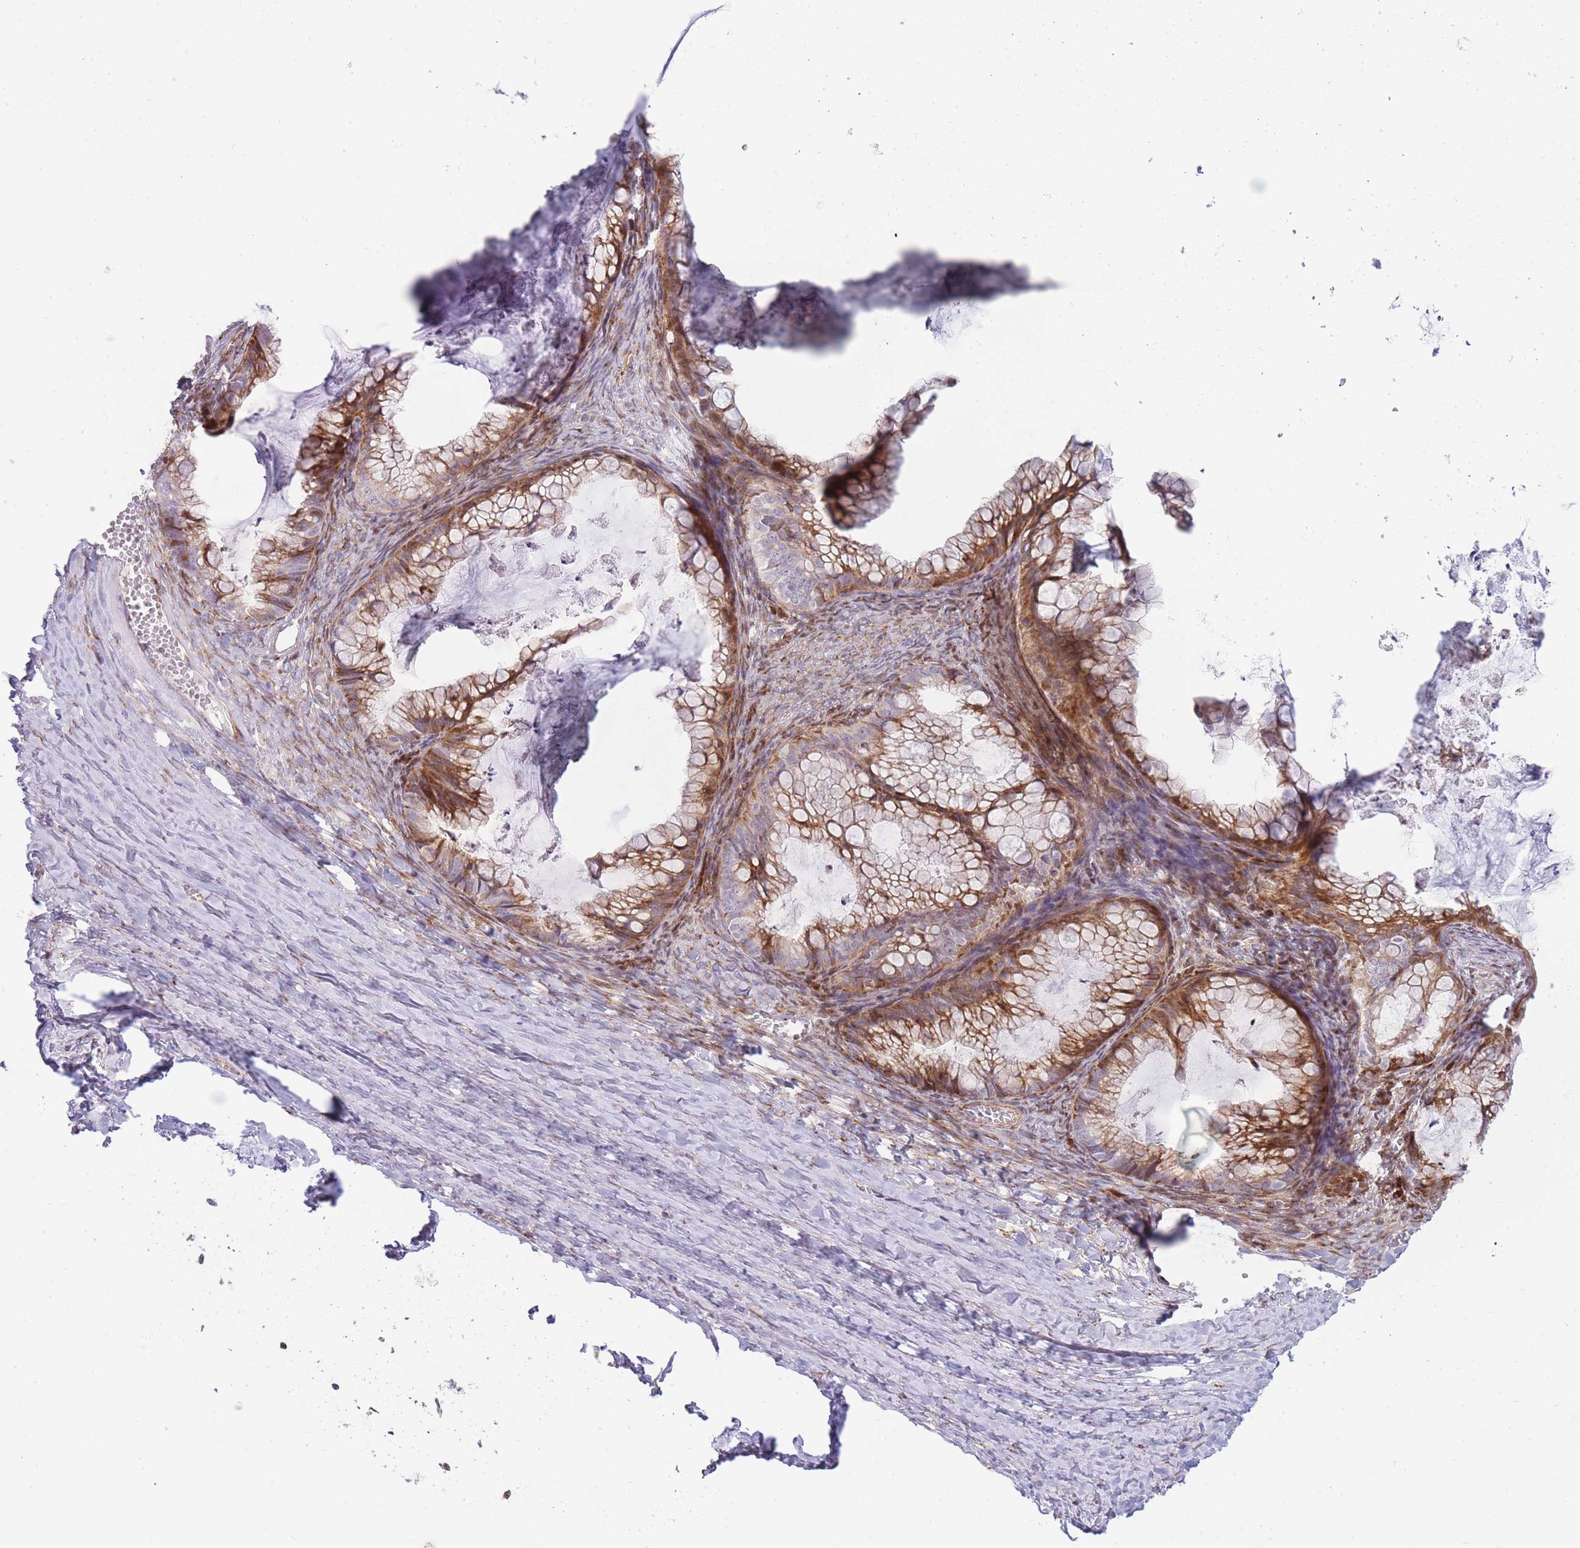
{"staining": {"intensity": "moderate", "quantity": ">75%", "location": "cytoplasmic/membranous"}, "tissue": "ovarian cancer", "cell_type": "Tumor cells", "image_type": "cancer", "snomed": [{"axis": "morphology", "description": "Cystadenocarcinoma, mucinous, NOS"}, {"axis": "topography", "description": "Ovary"}], "caption": "Immunohistochemical staining of human ovarian mucinous cystadenocarcinoma demonstrates moderate cytoplasmic/membranous protein expression in about >75% of tumor cells.", "gene": "PPP3R2", "patient": {"sex": "female", "age": 35}}